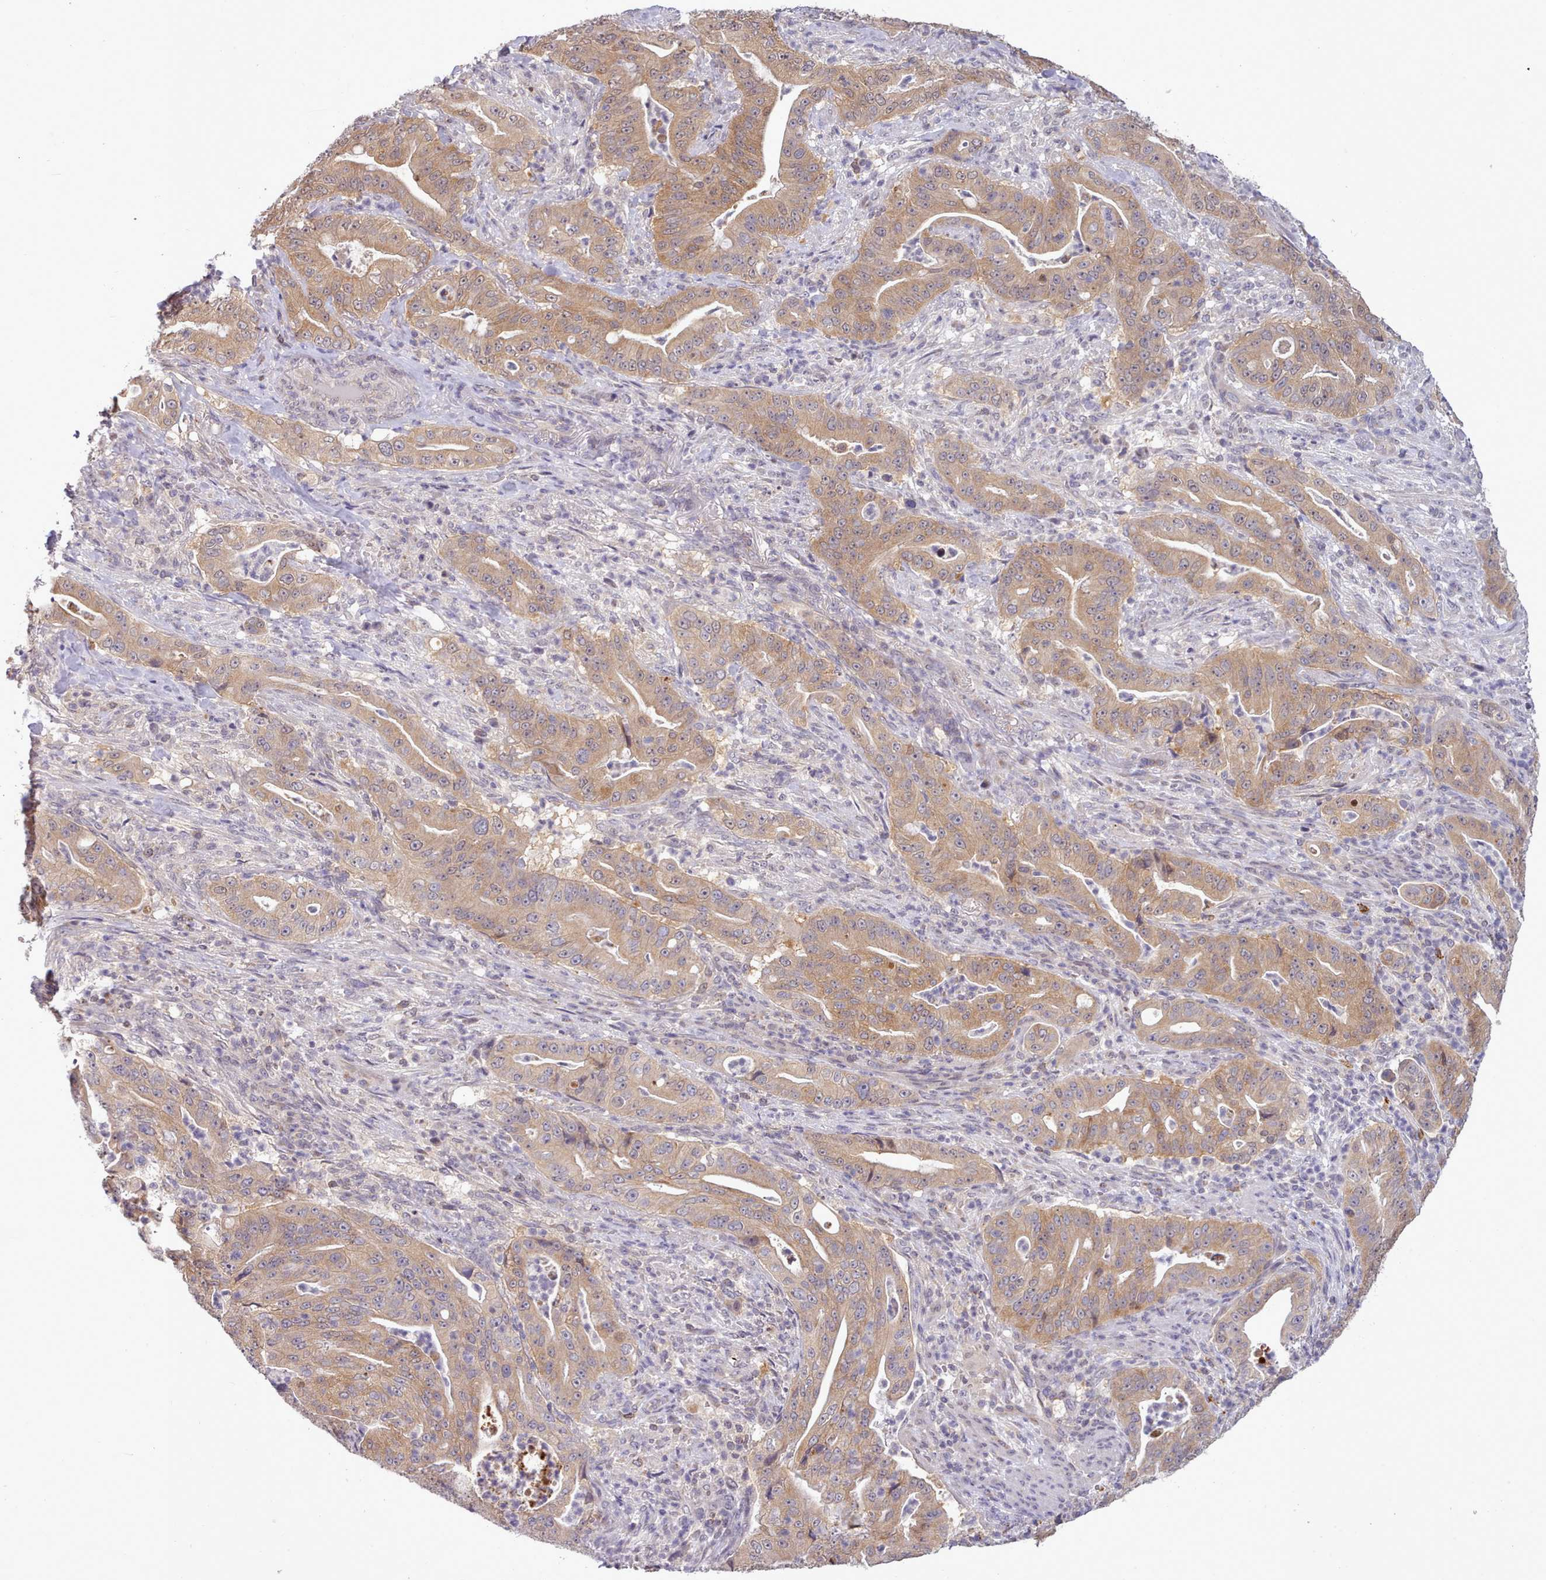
{"staining": {"intensity": "moderate", "quantity": ">75%", "location": "cytoplasmic/membranous"}, "tissue": "pancreatic cancer", "cell_type": "Tumor cells", "image_type": "cancer", "snomed": [{"axis": "morphology", "description": "Adenocarcinoma, NOS"}, {"axis": "topography", "description": "Pancreas"}], "caption": "IHC staining of pancreatic cancer (adenocarcinoma), which shows medium levels of moderate cytoplasmic/membranous expression in about >75% of tumor cells indicating moderate cytoplasmic/membranous protein expression. The staining was performed using DAB (brown) for protein detection and nuclei were counterstained in hematoxylin (blue).", "gene": "ARL17A", "patient": {"sex": "male", "age": 71}}